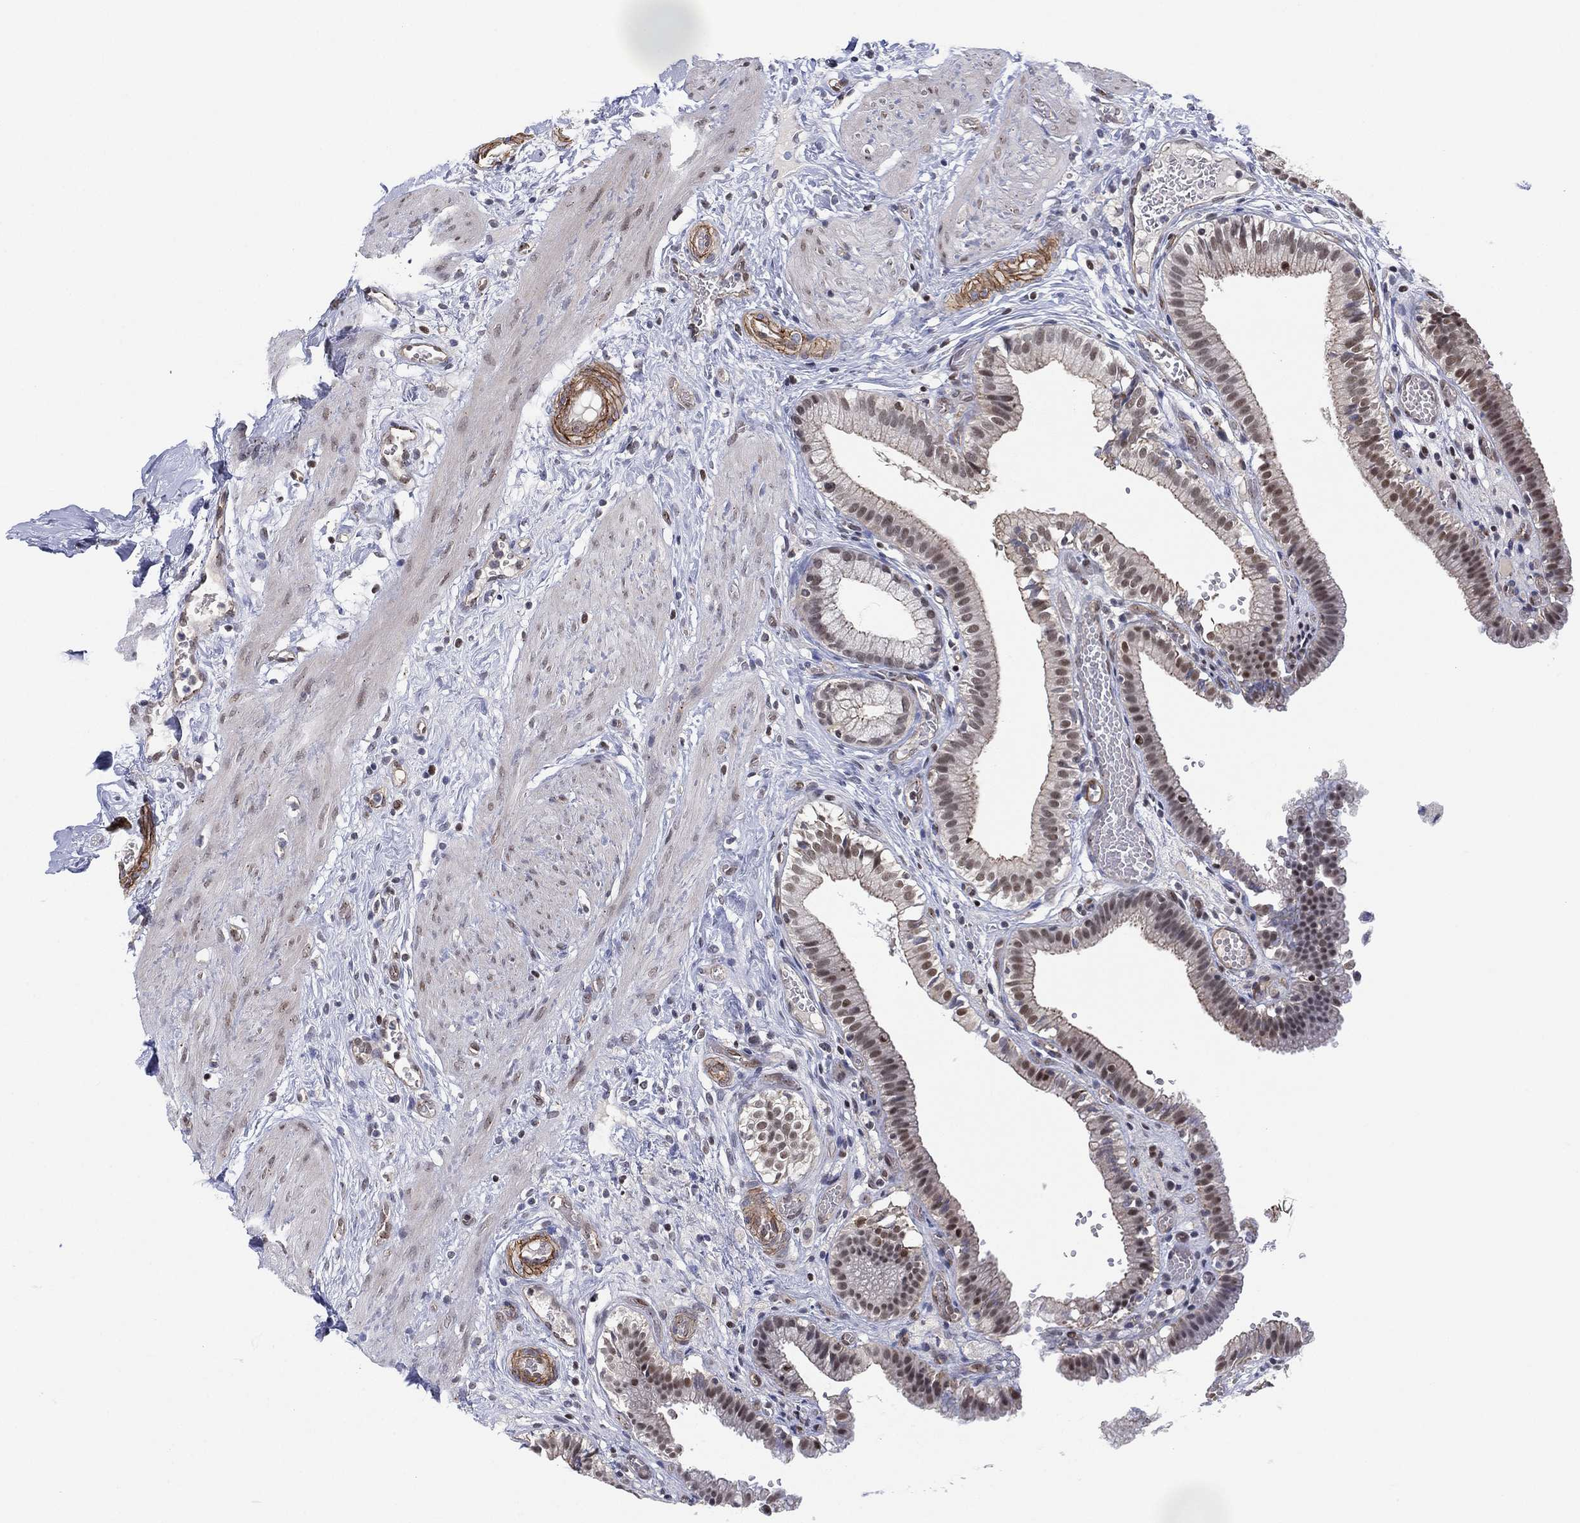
{"staining": {"intensity": "moderate", "quantity": "<25%", "location": "nuclear"}, "tissue": "gallbladder", "cell_type": "Glandular cells", "image_type": "normal", "snomed": [{"axis": "morphology", "description": "Normal tissue, NOS"}, {"axis": "topography", "description": "Gallbladder"}], "caption": "Glandular cells reveal low levels of moderate nuclear staining in about <25% of cells in benign gallbladder. (Brightfield microscopy of DAB IHC at high magnification).", "gene": "GSE1", "patient": {"sex": "female", "age": 24}}